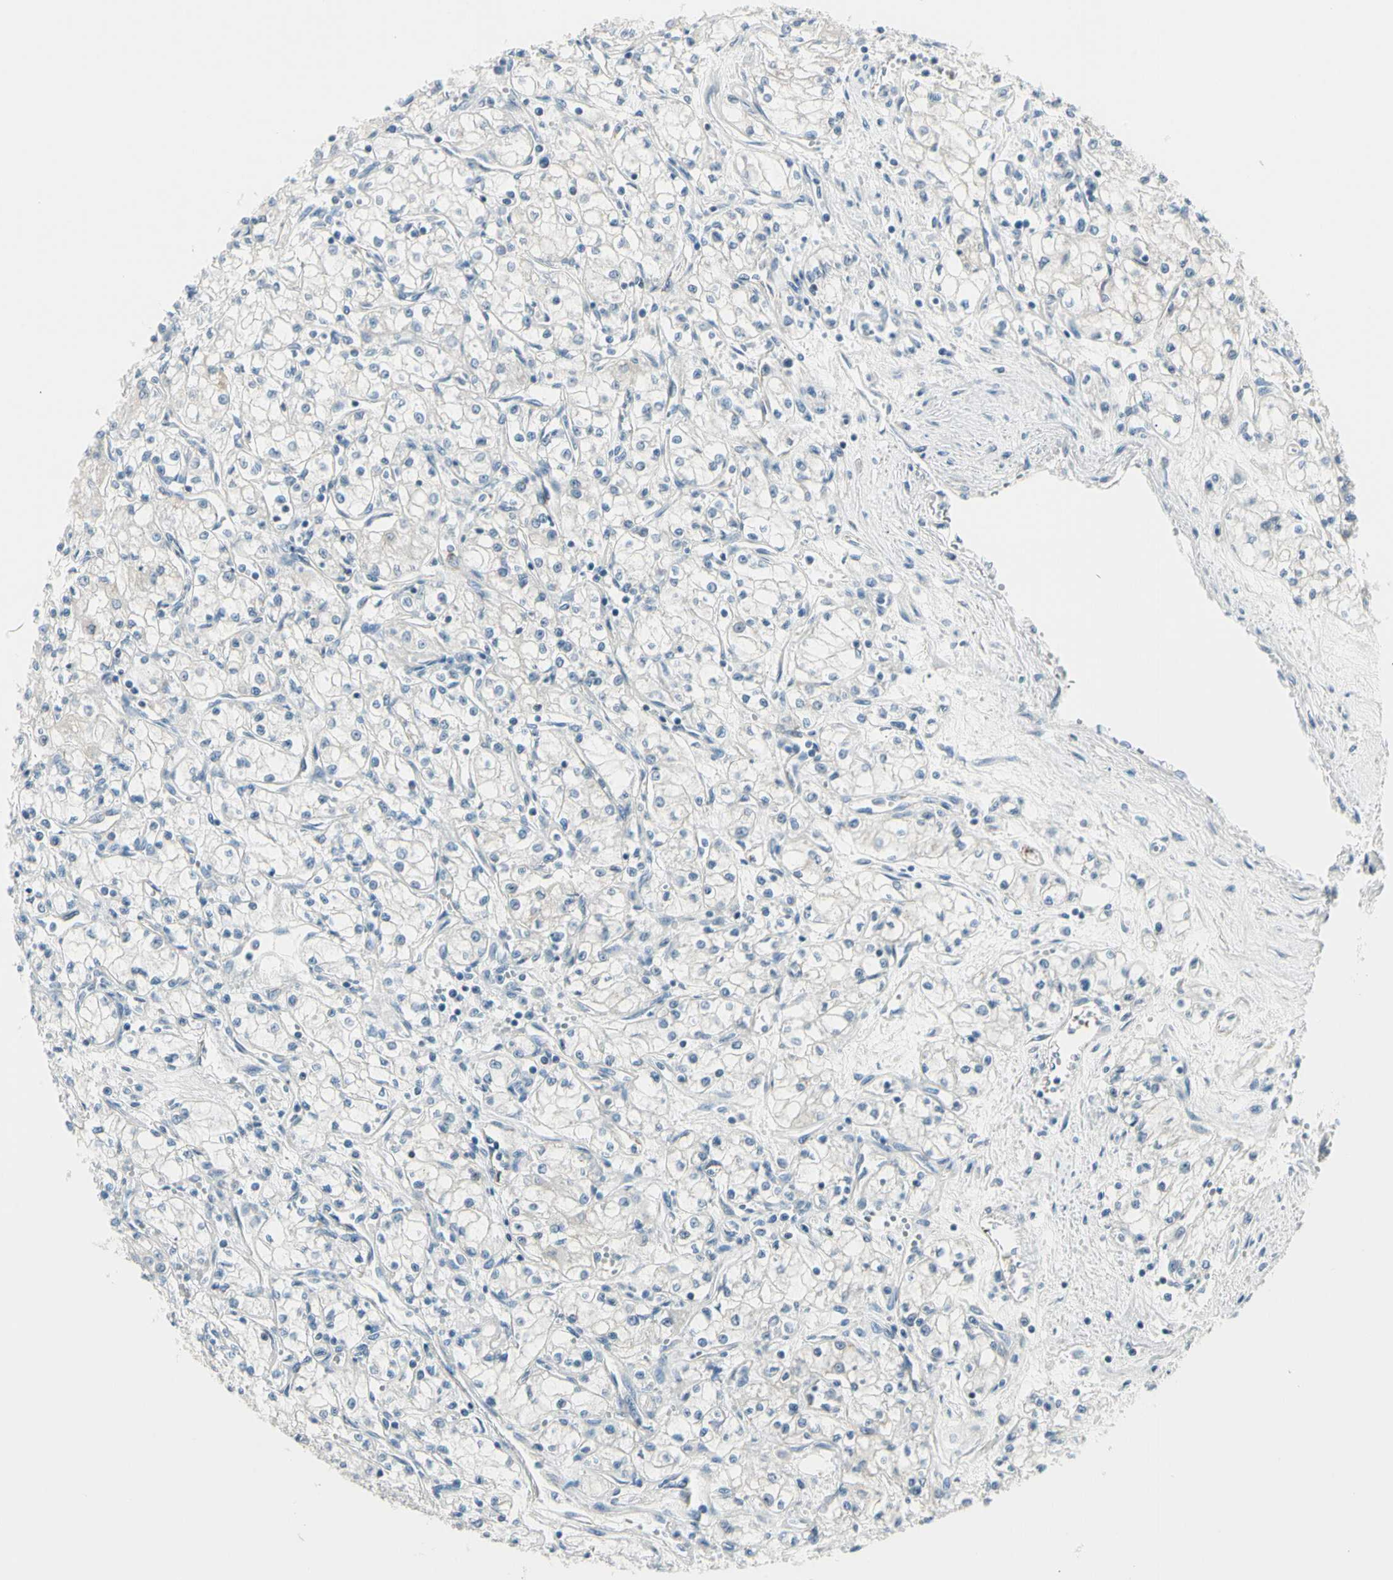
{"staining": {"intensity": "negative", "quantity": "none", "location": "none"}, "tissue": "renal cancer", "cell_type": "Tumor cells", "image_type": "cancer", "snomed": [{"axis": "morphology", "description": "Normal tissue, NOS"}, {"axis": "morphology", "description": "Adenocarcinoma, NOS"}, {"axis": "topography", "description": "Kidney"}], "caption": "An immunohistochemistry micrograph of renal cancer (adenocarcinoma) is shown. There is no staining in tumor cells of renal cancer (adenocarcinoma).", "gene": "SLC6A15", "patient": {"sex": "male", "age": 59}}